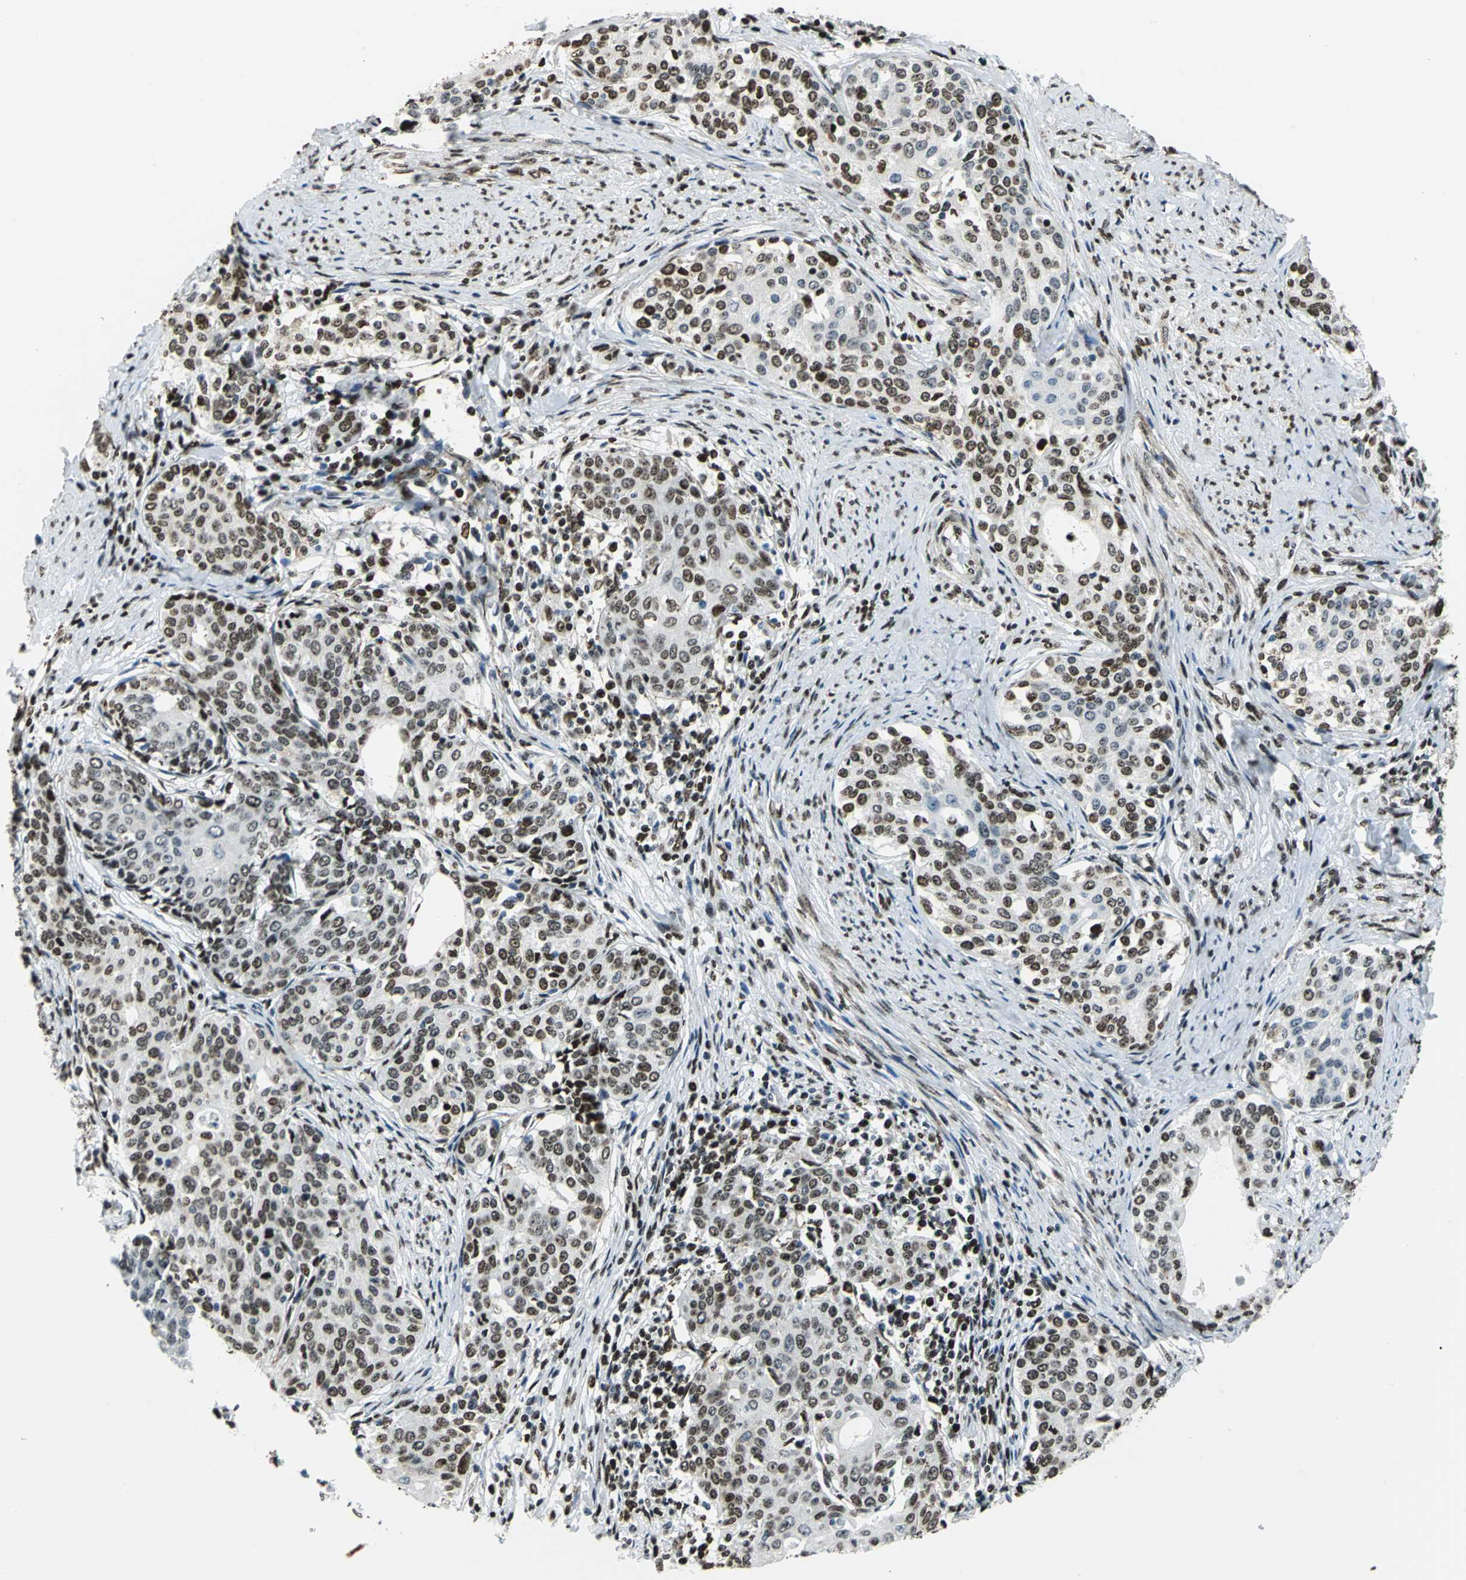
{"staining": {"intensity": "moderate", "quantity": ">75%", "location": "nuclear"}, "tissue": "cervical cancer", "cell_type": "Tumor cells", "image_type": "cancer", "snomed": [{"axis": "morphology", "description": "Squamous cell carcinoma, NOS"}, {"axis": "morphology", "description": "Adenocarcinoma, NOS"}, {"axis": "topography", "description": "Cervix"}], "caption": "Immunohistochemical staining of cervical cancer exhibits medium levels of moderate nuclear positivity in about >75% of tumor cells. Immunohistochemistry stains the protein in brown and the nuclei are stained blue.", "gene": "APEX1", "patient": {"sex": "female", "age": 52}}